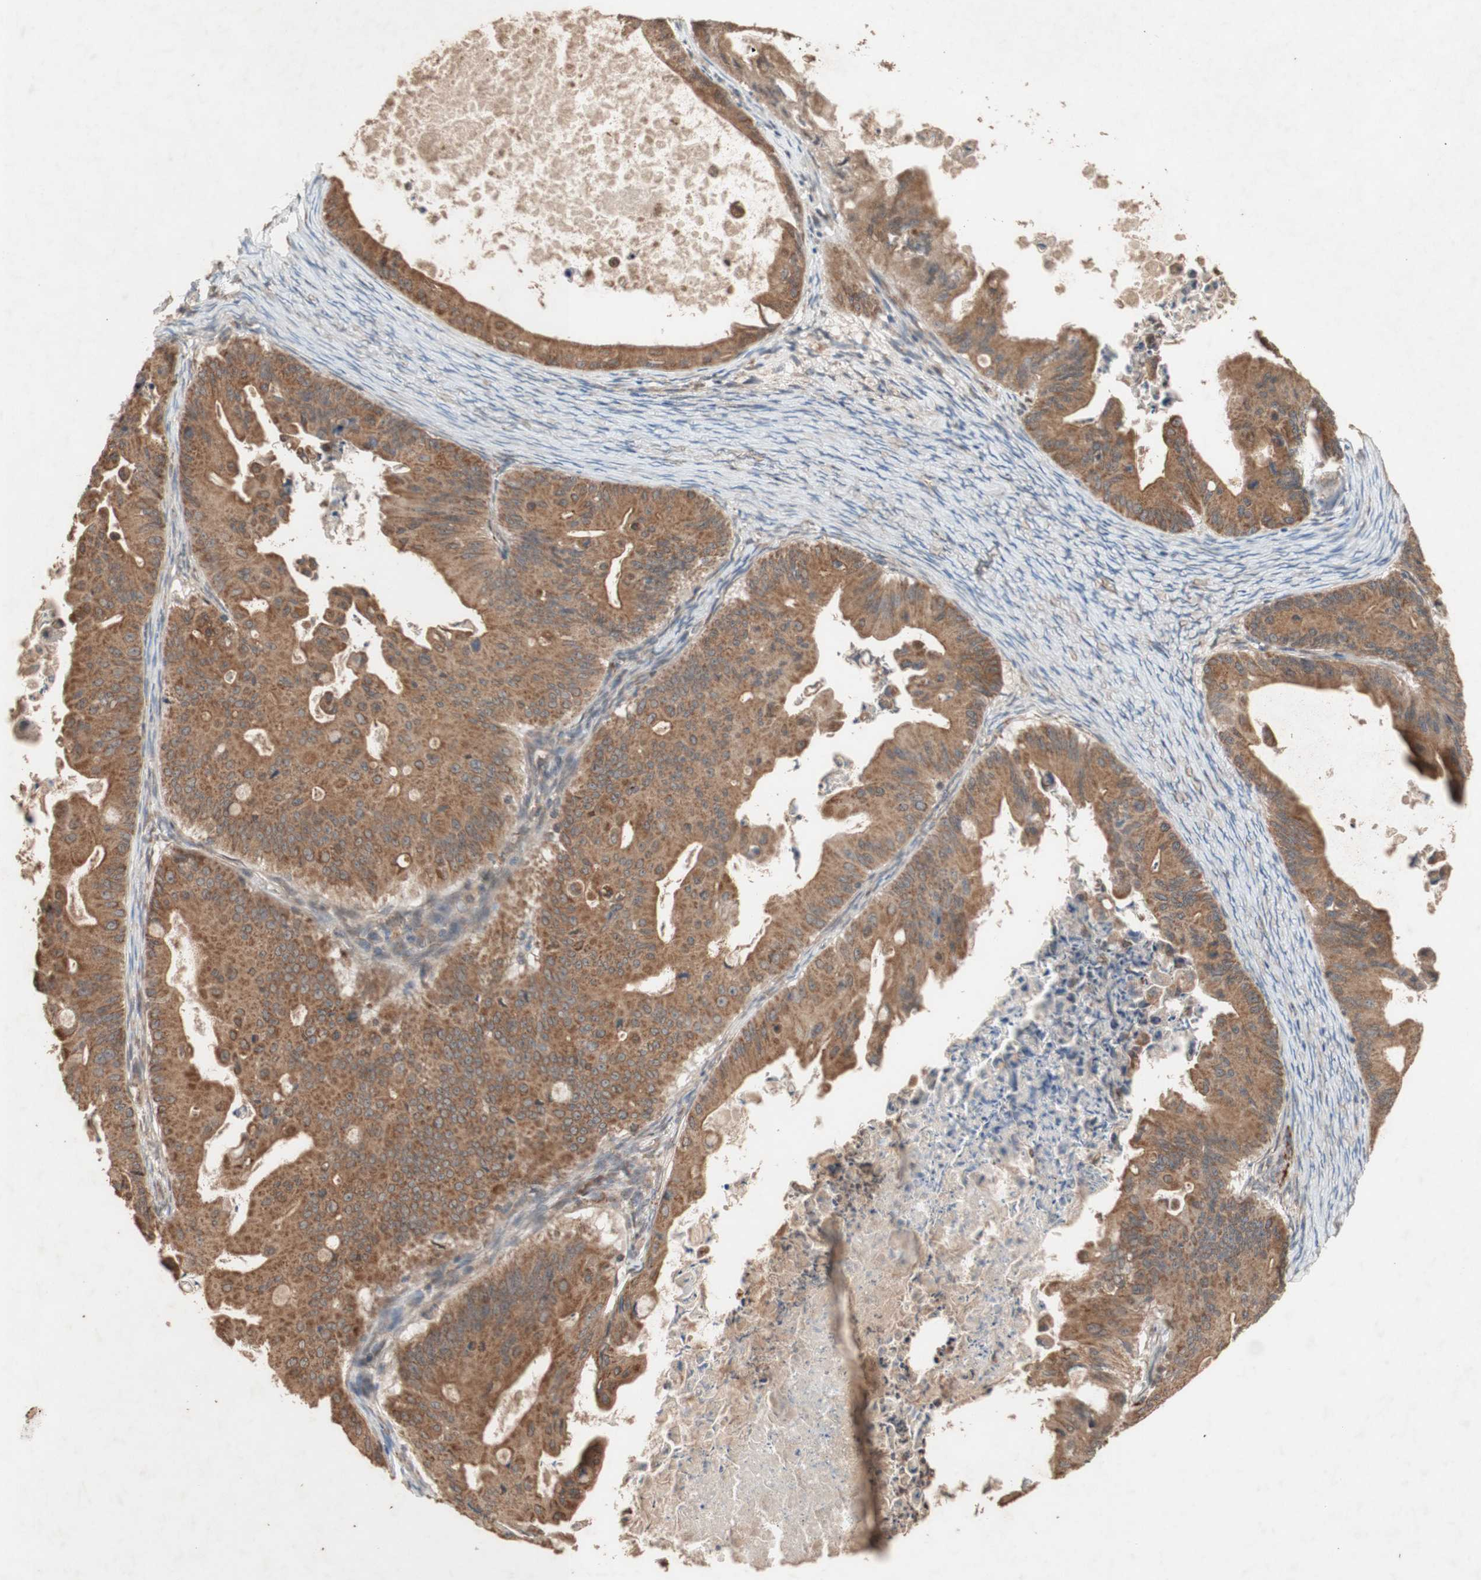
{"staining": {"intensity": "moderate", "quantity": ">75%", "location": "cytoplasmic/membranous"}, "tissue": "ovarian cancer", "cell_type": "Tumor cells", "image_type": "cancer", "snomed": [{"axis": "morphology", "description": "Cystadenocarcinoma, mucinous, NOS"}, {"axis": "topography", "description": "Ovary"}], "caption": "Brown immunohistochemical staining in ovarian cancer shows moderate cytoplasmic/membranous staining in about >75% of tumor cells.", "gene": "DDOST", "patient": {"sex": "female", "age": 37}}